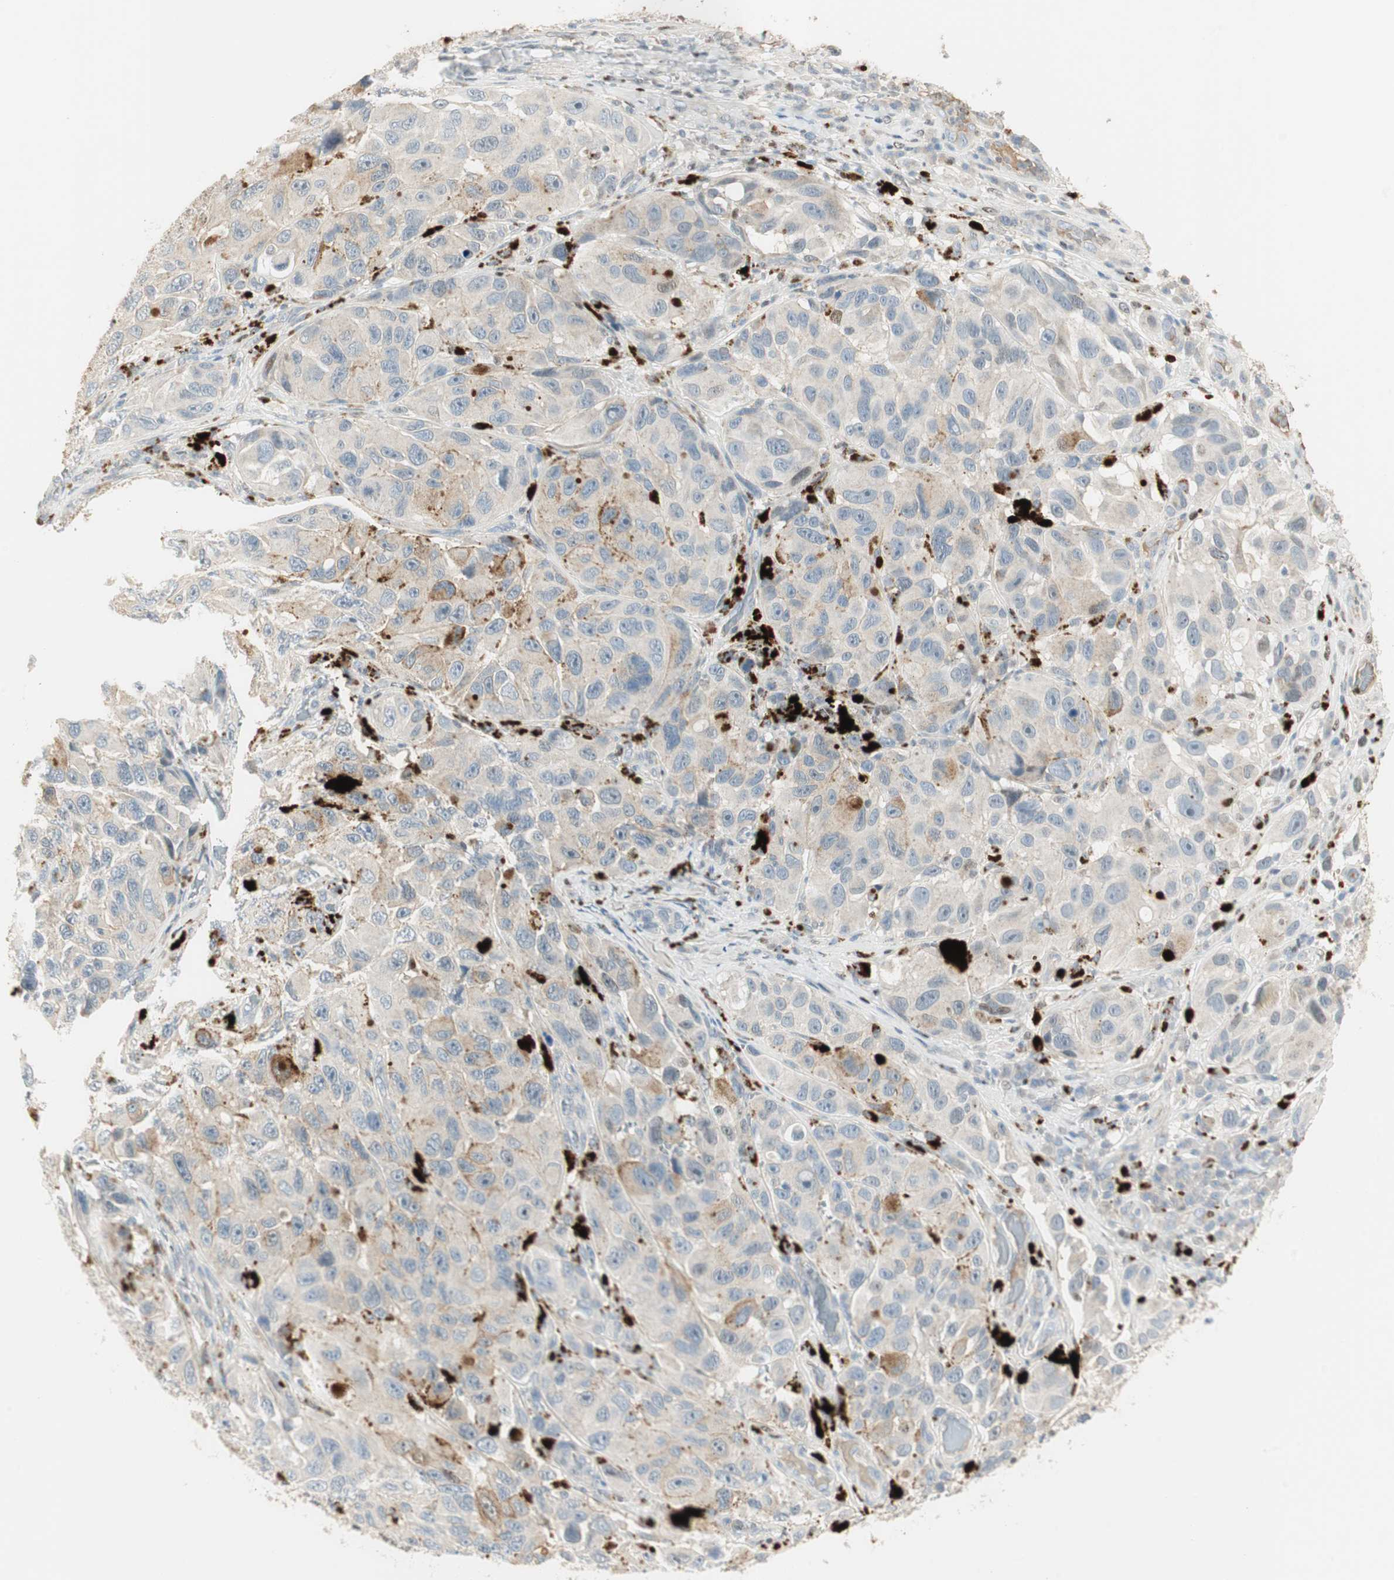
{"staining": {"intensity": "weak", "quantity": "<25%", "location": "cytoplasmic/membranous"}, "tissue": "melanoma", "cell_type": "Tumor cells", "image_type": "cancer", "snomed": [{"axis": "morphology", "description": "Malignant melanoma, NOS"}, {"axis": "topography", "description": "Skin"}], "caption": "The immunohistochemistry (IHC) image has no significant expression in tumor cells of malignant melanoma tissue. (Stains: DAB immunohistochemistry with hematoxylin counter stain, Microscopy: brightfield microscopy at high magnification).", "gene": "RUNX2", "patient": {"sex": "female", "age": 73}}